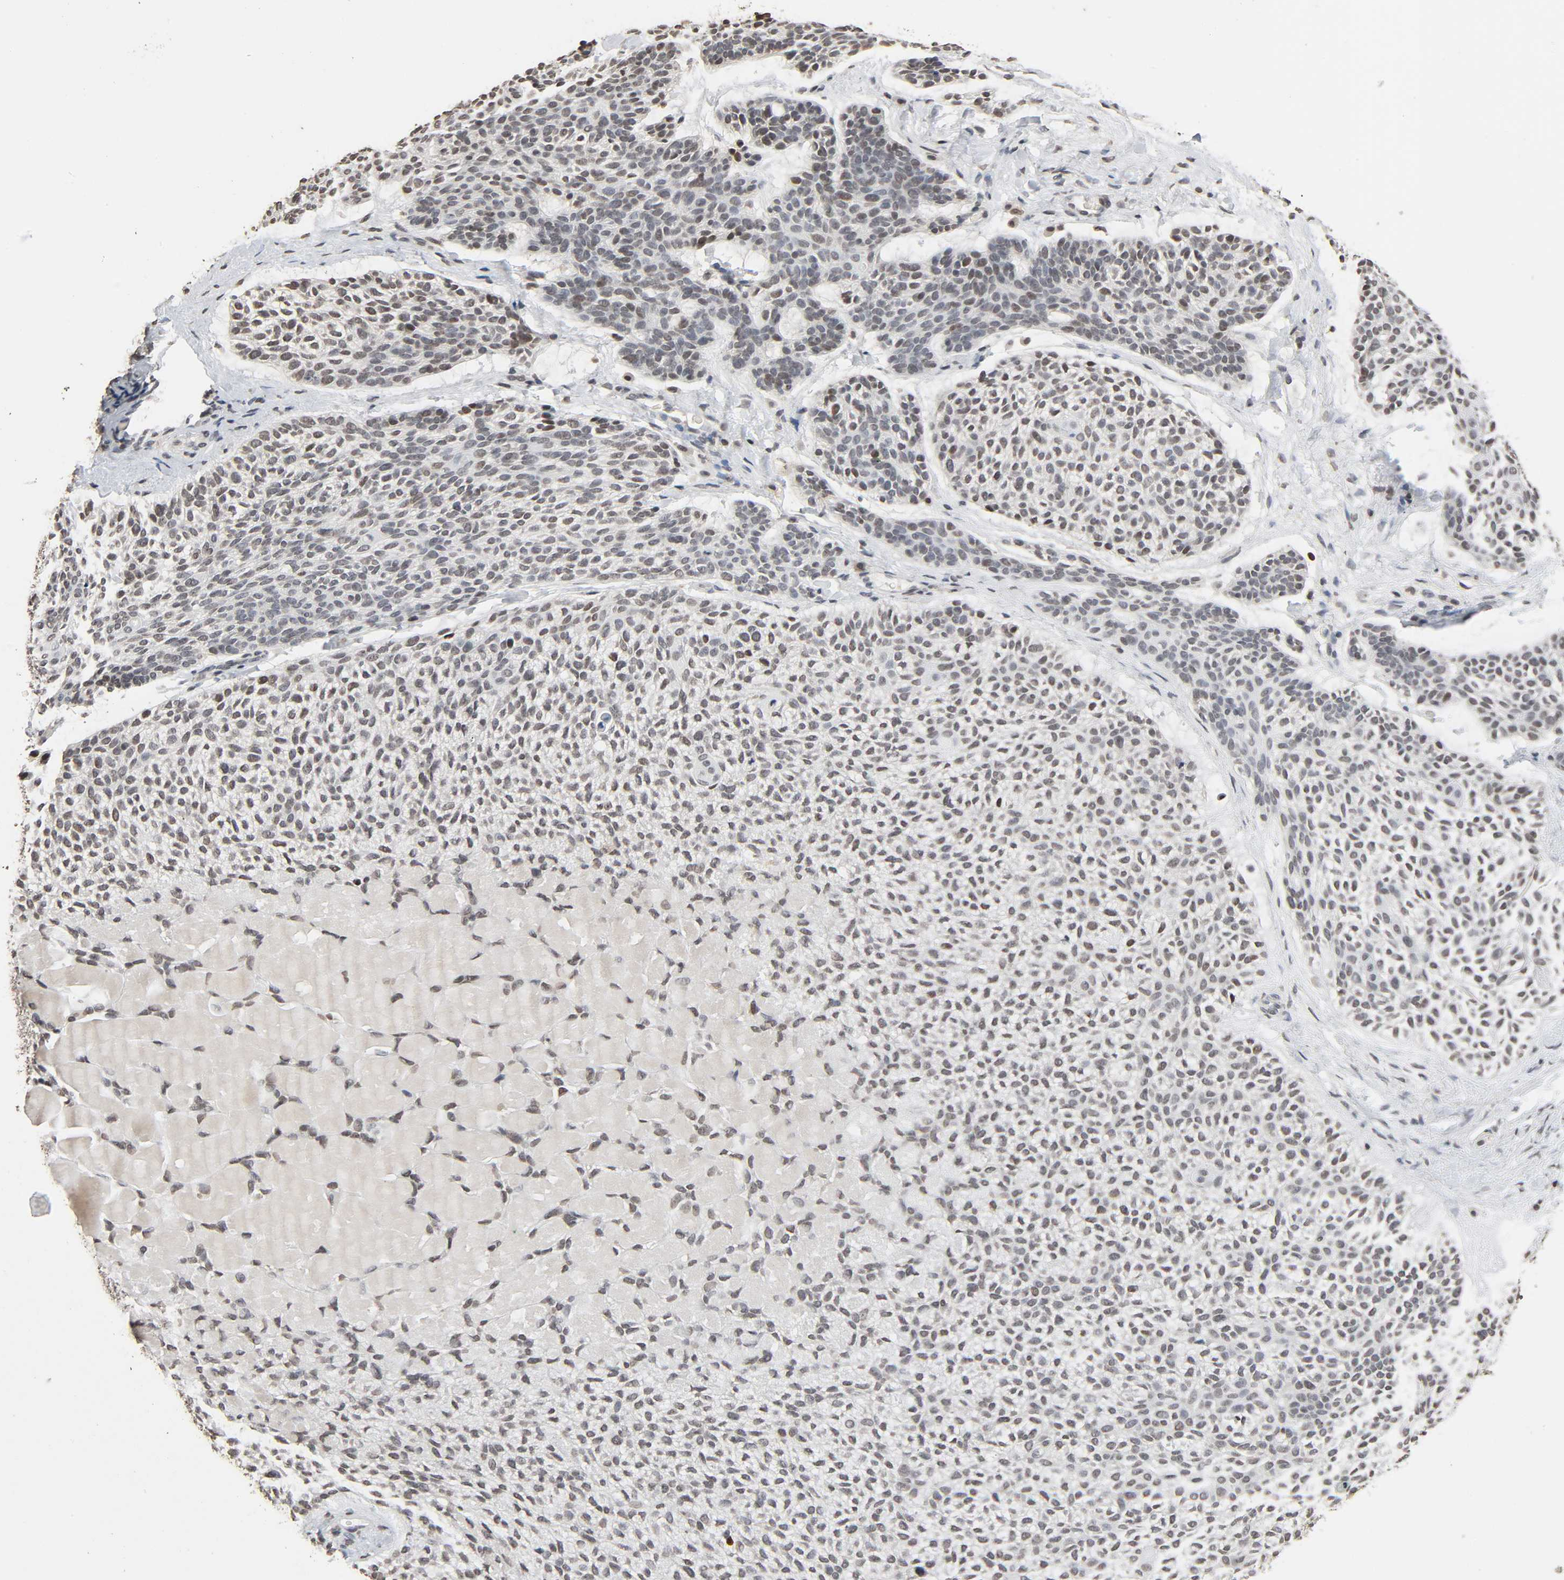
{"staining": {"intensity": "weak", "quantity": "<25%", "location": "cytoplasmic/membranous"}, "tissue": "skin cancer", "cell_type": "Tumor cells", "image_type": "cancer", "snomed": [{"axis": "morphology", "description": "Normal tissue, NOS"}, {"axis": "morphology", "description": "Basal cell carcinoma"}, {"axis": "topography", "description": "Skin"}], "caption": "A photomicrograph of basal cell carcinoma (skin) stained for a protein shows no brown staining in tumor cells. The staining was performed using DAB (3,3'-diaminobenzidine) to visualize the protein expression in brown, while the nuclei were stained in blue with hematoxylin (Magnification: 20x).", "gene": "STK4", "patient": {"sex": "female", "age": 70}}